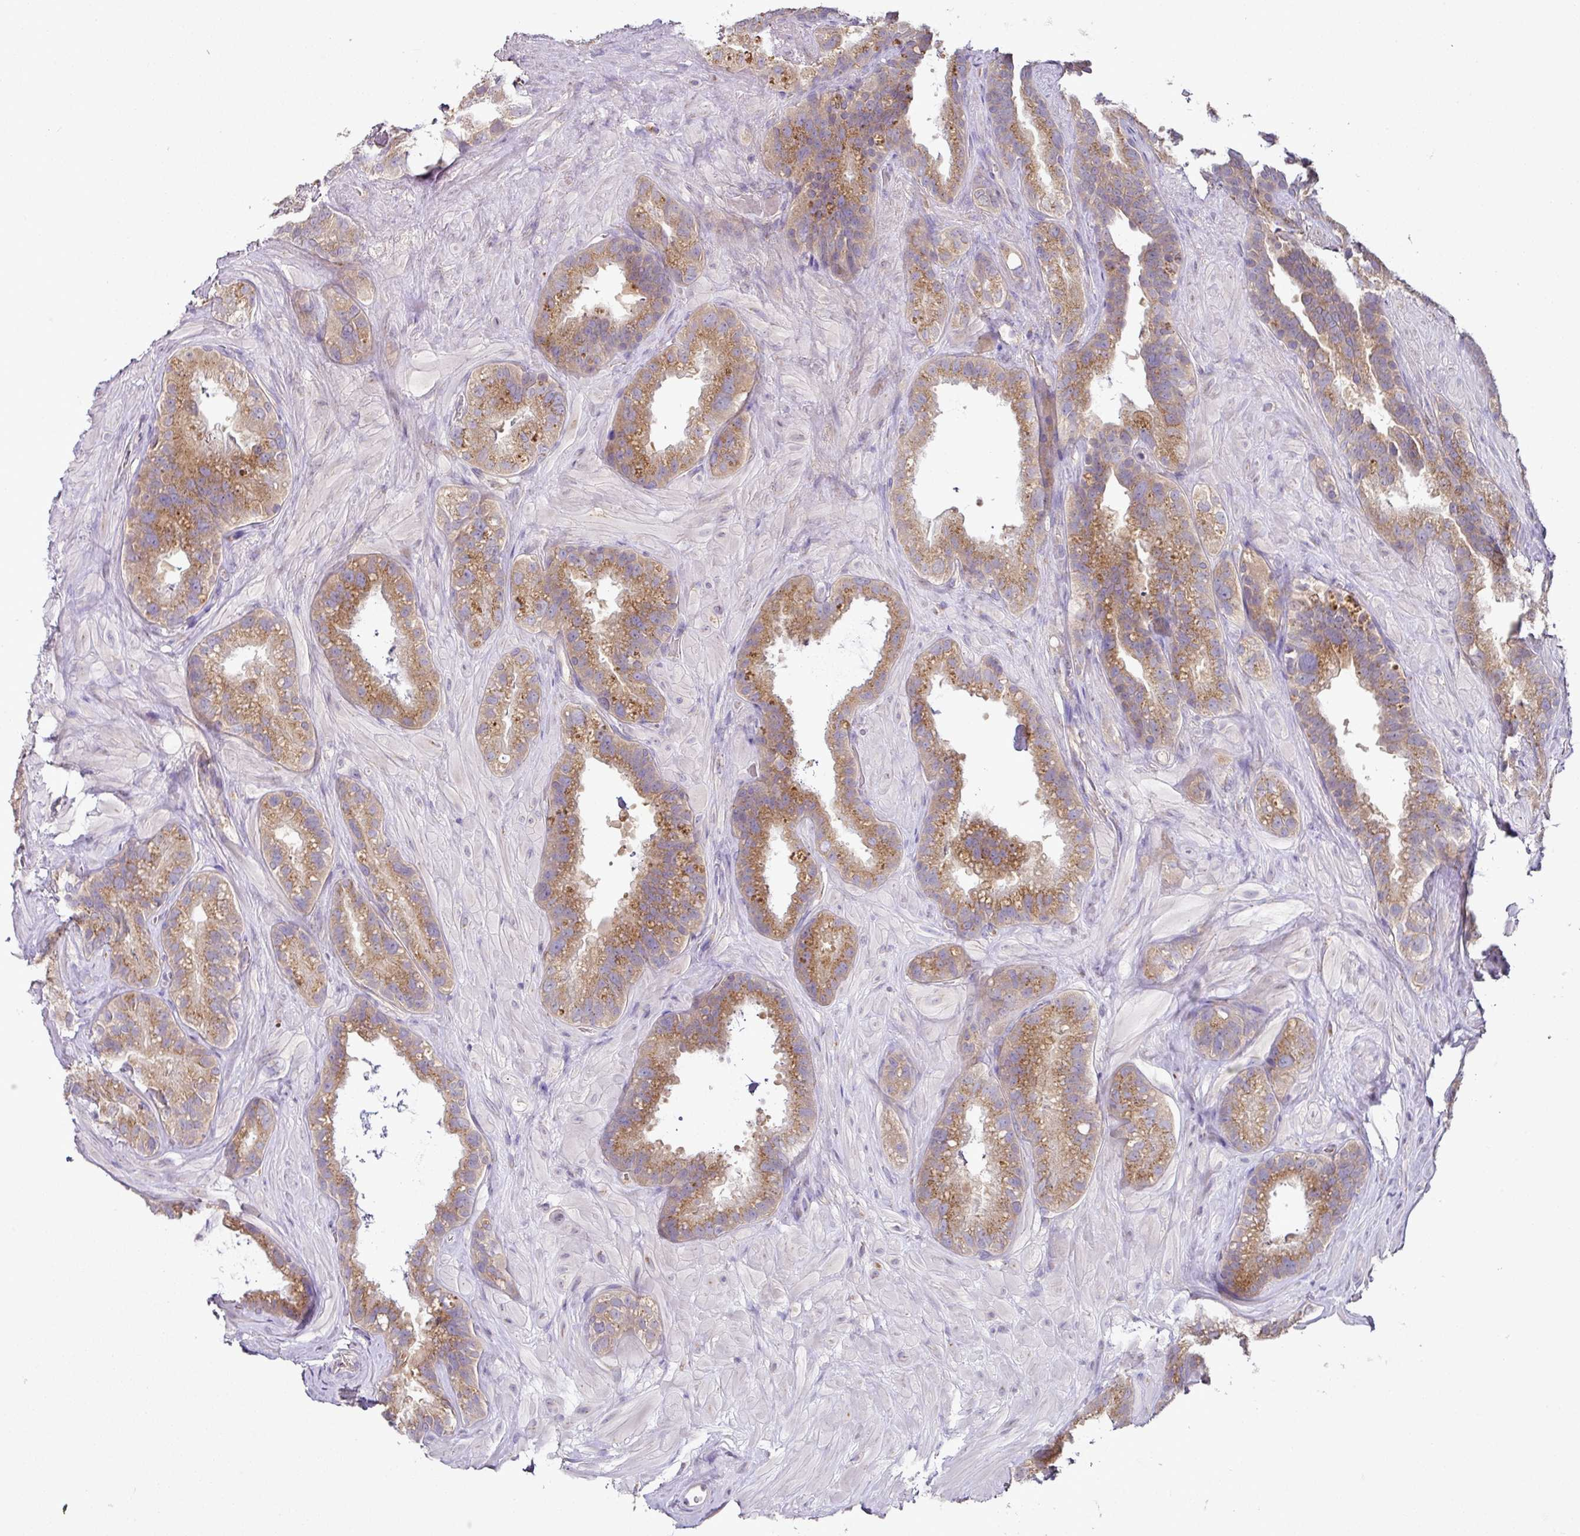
{"staining": {"intensity": "moderate", "quantity": "25%-75%", "location": "cytoplasmic/membranous"}, "tissue": "seminal vesicle", "cell_type": "Glandular cells", "image_type": "normal", "snomed": [{"axis": "morphology", "description": "Normal tissue, NOS"}, {"axis": "topography", "description": "Seminal veicle"}, {"axis": "topography", "description": "Peripheral nerve tissue"}], "caption": "Immunohistochemistry of normal human seminal vesicle demonstrates medium levels of moderate cytoplasmic/membranous staining in approximately 25%-75% of glandular cells.", "gene": "SKIC2", "patient": {"sex": "male", "age": 76}}